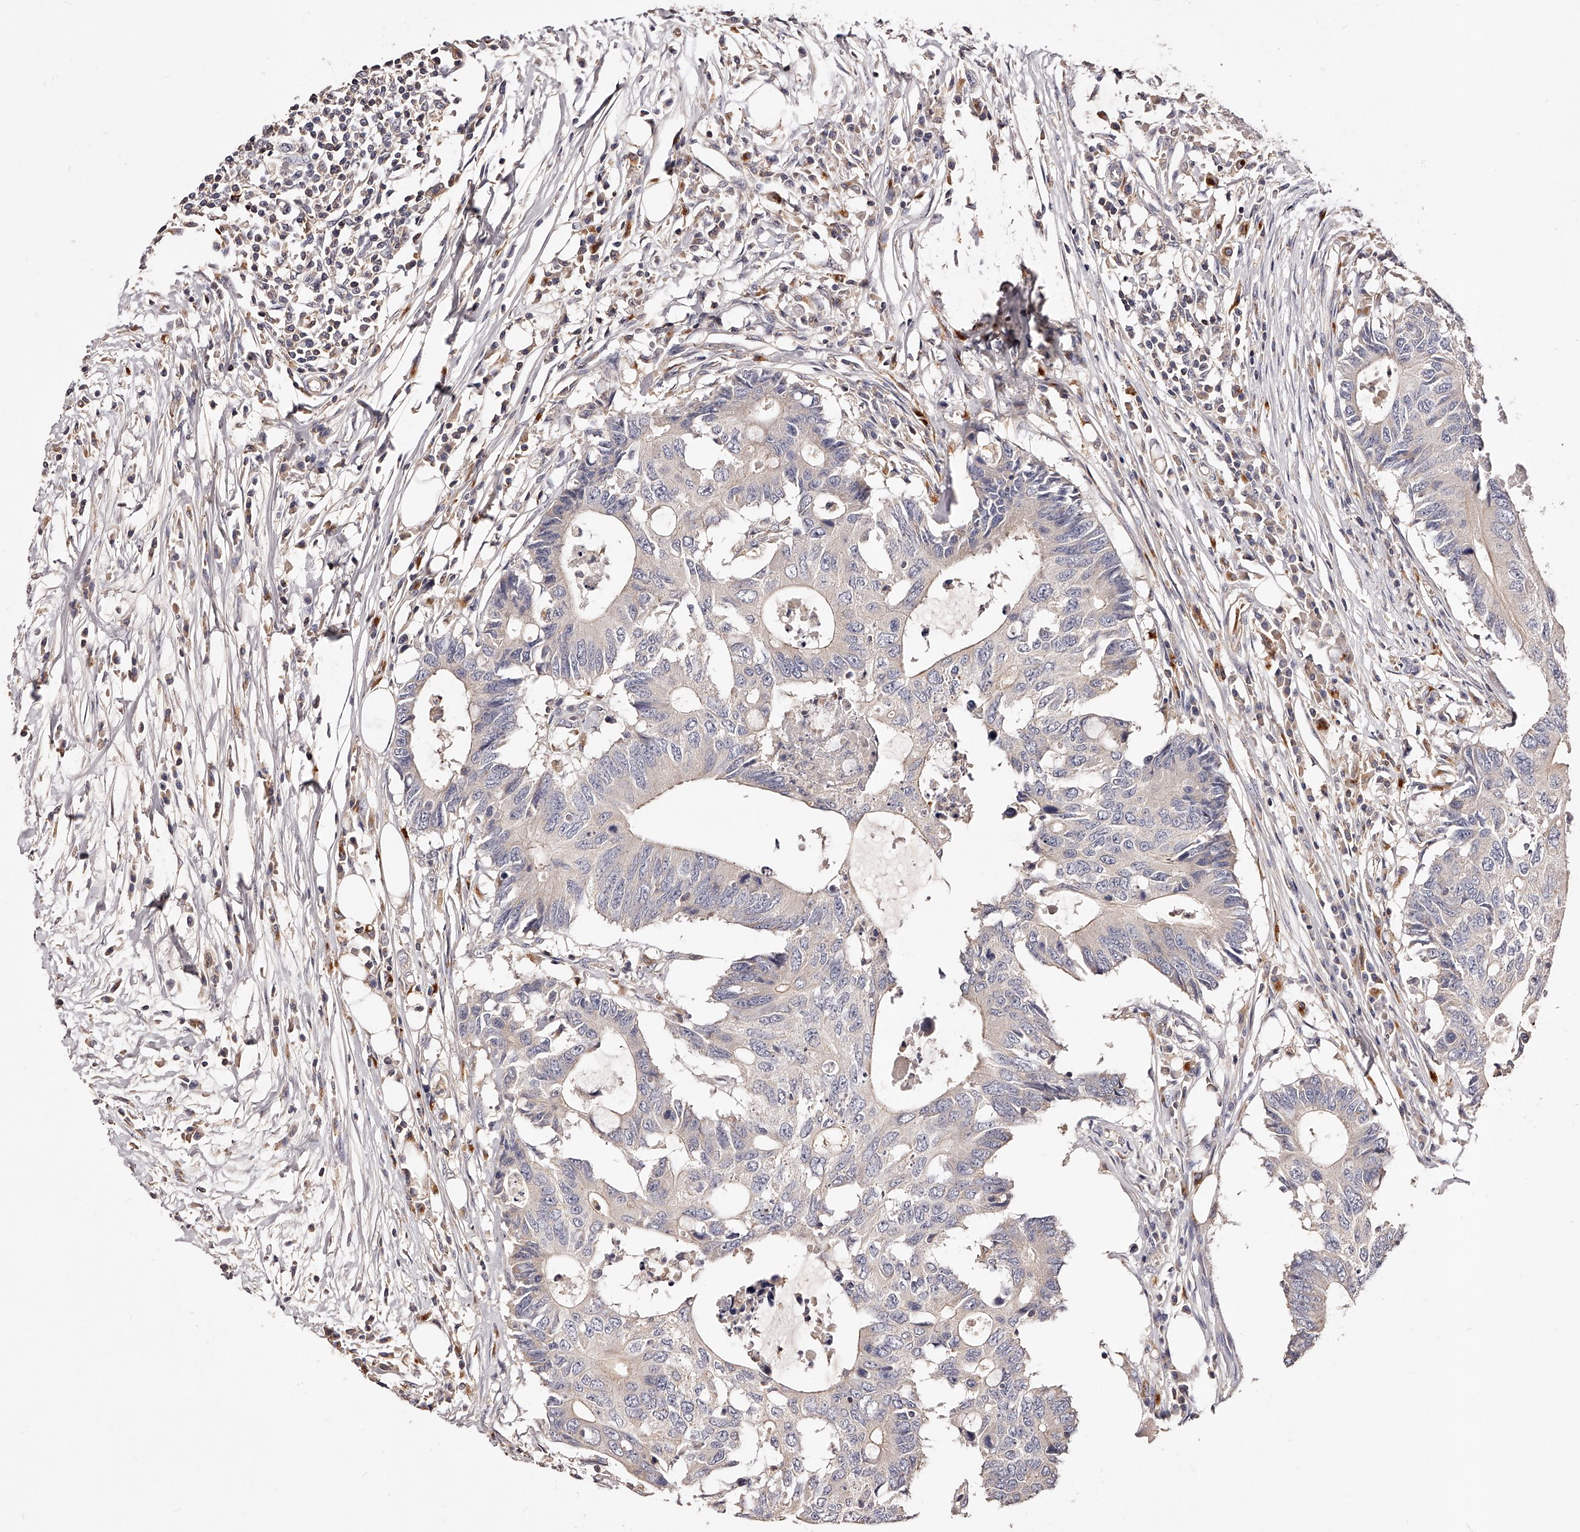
{"staining": {"intensity": "negative", "quantity": "none", "location": "none"}, "tissue": "colorectal cancer", "cell_type": "Tumor cells", "image_type": "cancer", "snomed": [{"axis": "morphology", "description": "Adenocarcinoma, NOS"}, {"axis": "topography", "description": "Colon"}], "caption": "Micrograph shows no significant protein positivity in tumor cells of colorectal adenocarcinoma.", "gene": "PHACTR1", "patient": {"sex": "male", "age": 71}}